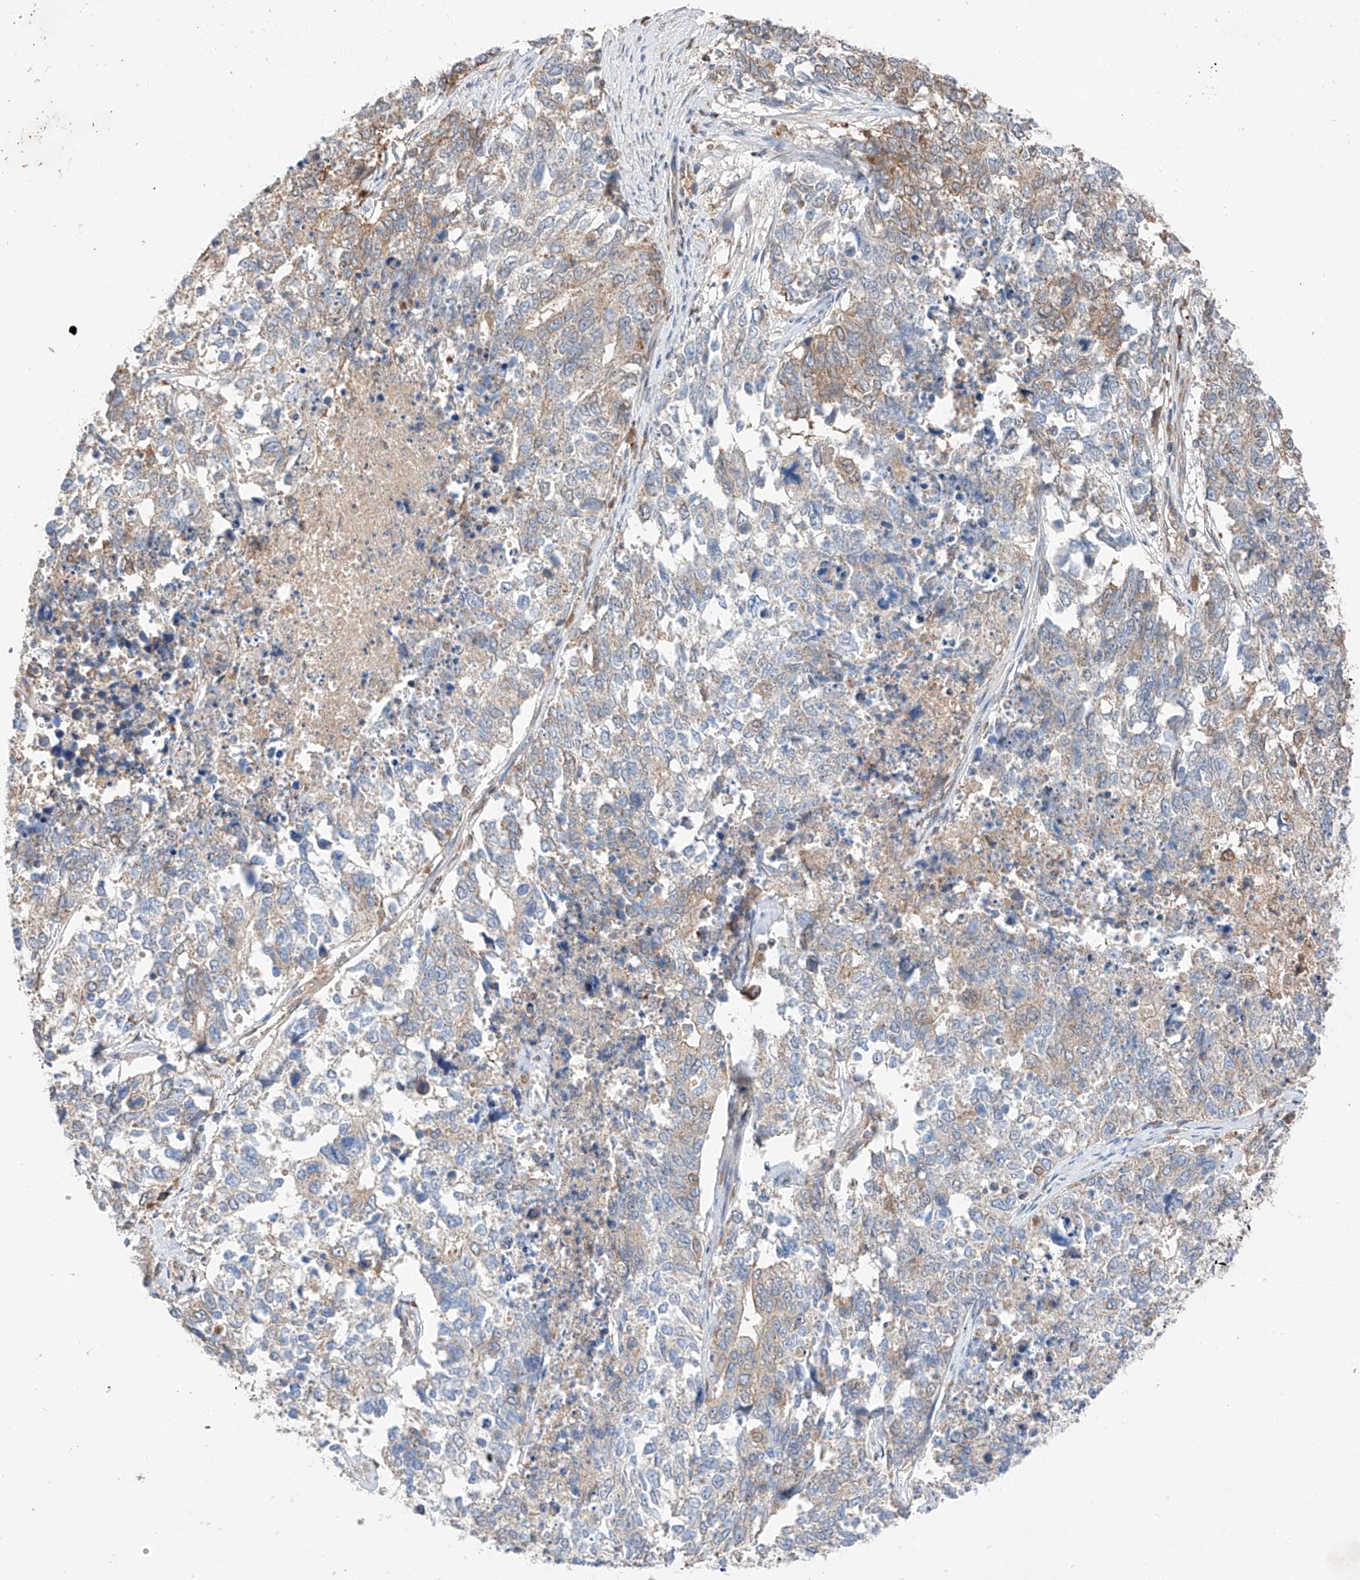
{"staining": {"intensity": "weak", "quantity": "25%-75%", "location": "cytoplasmic/membranous"}, "tissue": "cervical cancer", "cell_type": "Tumor cells", "image_type": "cancer", "snomed": [{"axis": "morphology", "description": "Squamous cell carcinoma, NOS"}, {"axis": "topography", "description": "Cervix"}], "caption": "Human cervical squamous cell carcinoma stained for a protein (brown) displays weak cytoplasmic/membranous positive expression in approximately 25%-75% of tumor cells.", "gene": "RUSC1", "patient": {"sex": "female", "age": 63}}